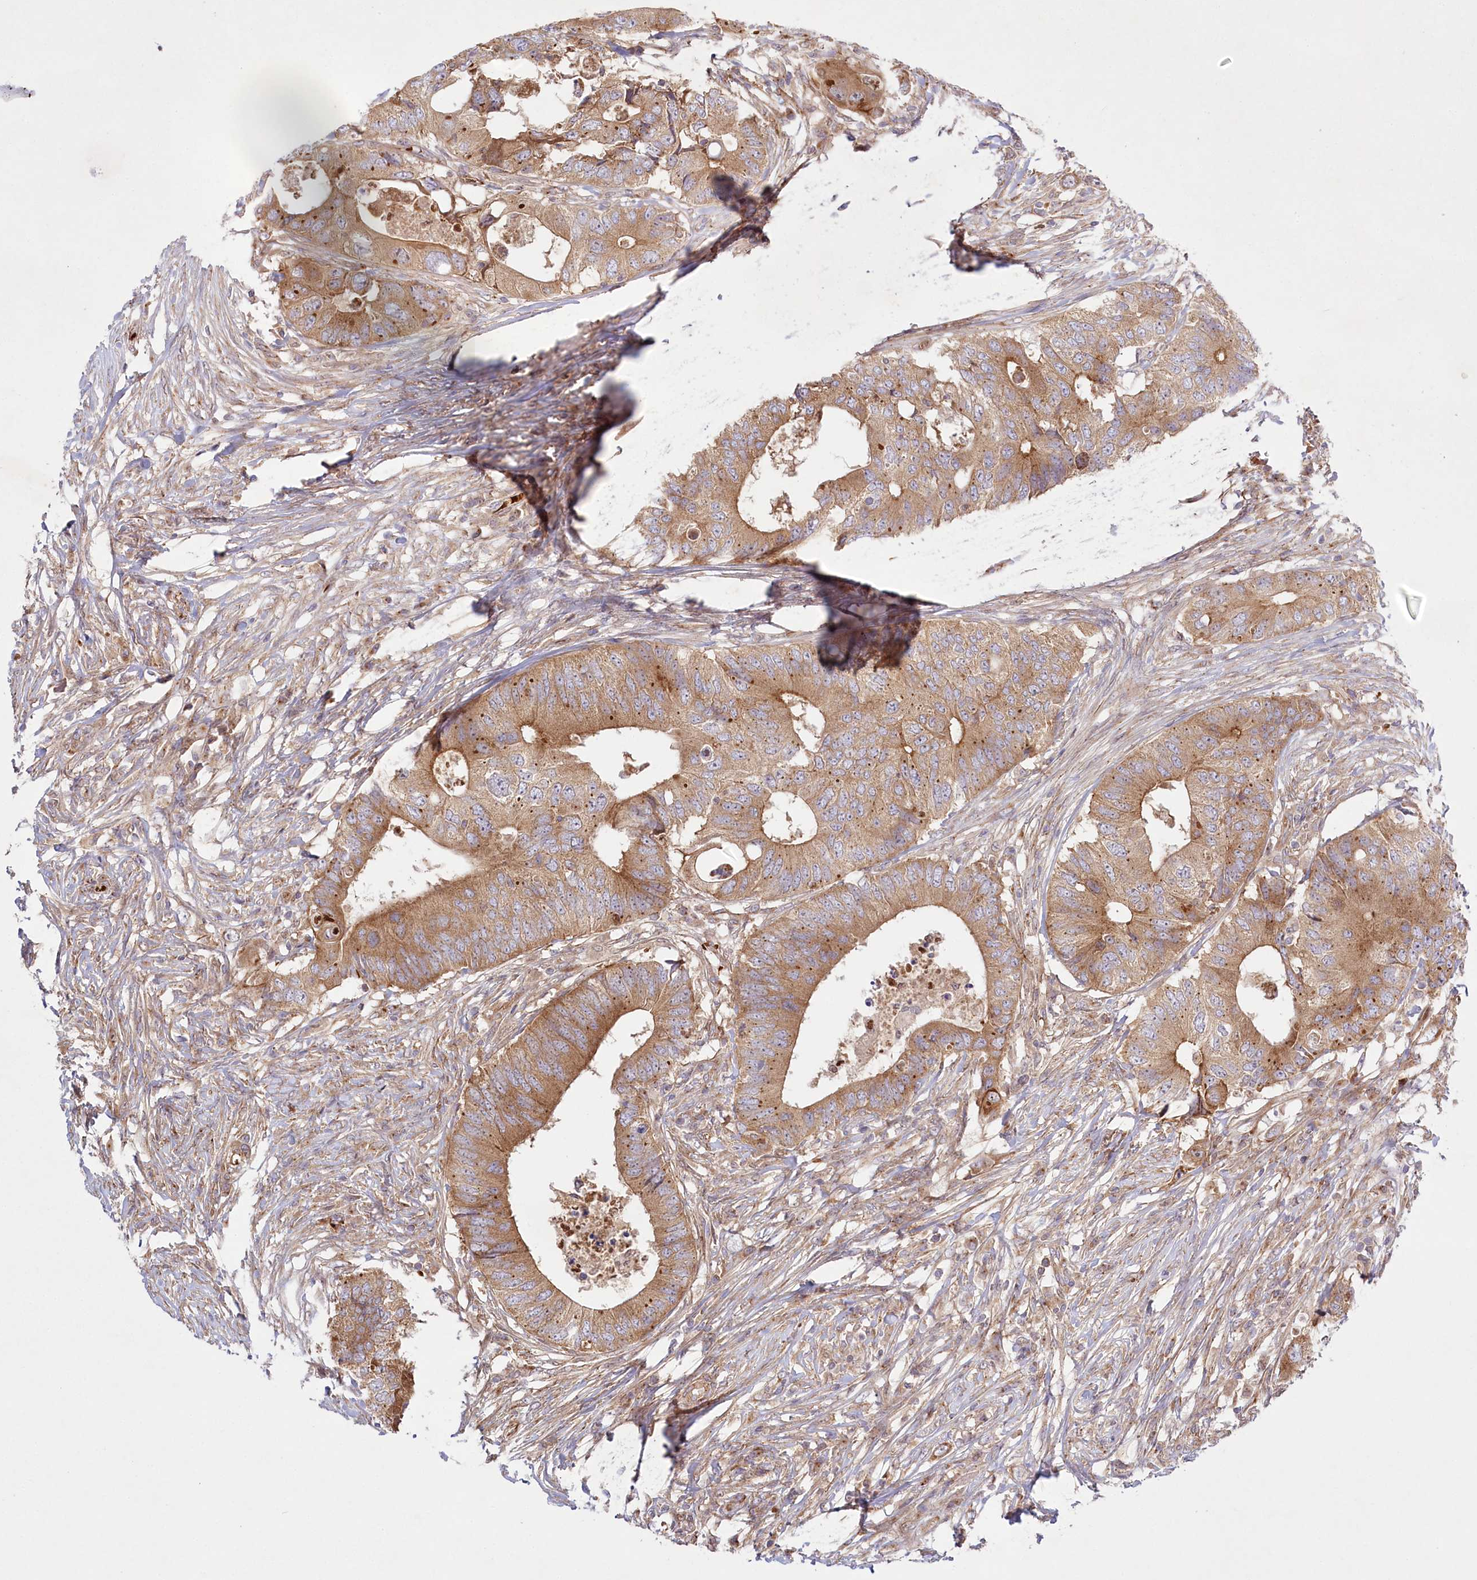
{"staining": {"intensity": "moderate", "quantity": ">75%", "location": "cytoplasmic/membranous"}, "tissue": "colorectal cancer", "cell_type": "Tumor cells", "image_type": "cancer", "snomed": [{"axis": "morphology", "description": "Adenocarcinoma, NOS"}, {"axis": "topography", "description": "Colon"}], "caption": "The immunohistochemical stain highlights moderate cytoplasmic/membranous staining in tumor cells of colorectal cancer (adenocarcinoma) tissue.", "gene": "COMMD3", "patient": {"sex": "male", "age": 71}}